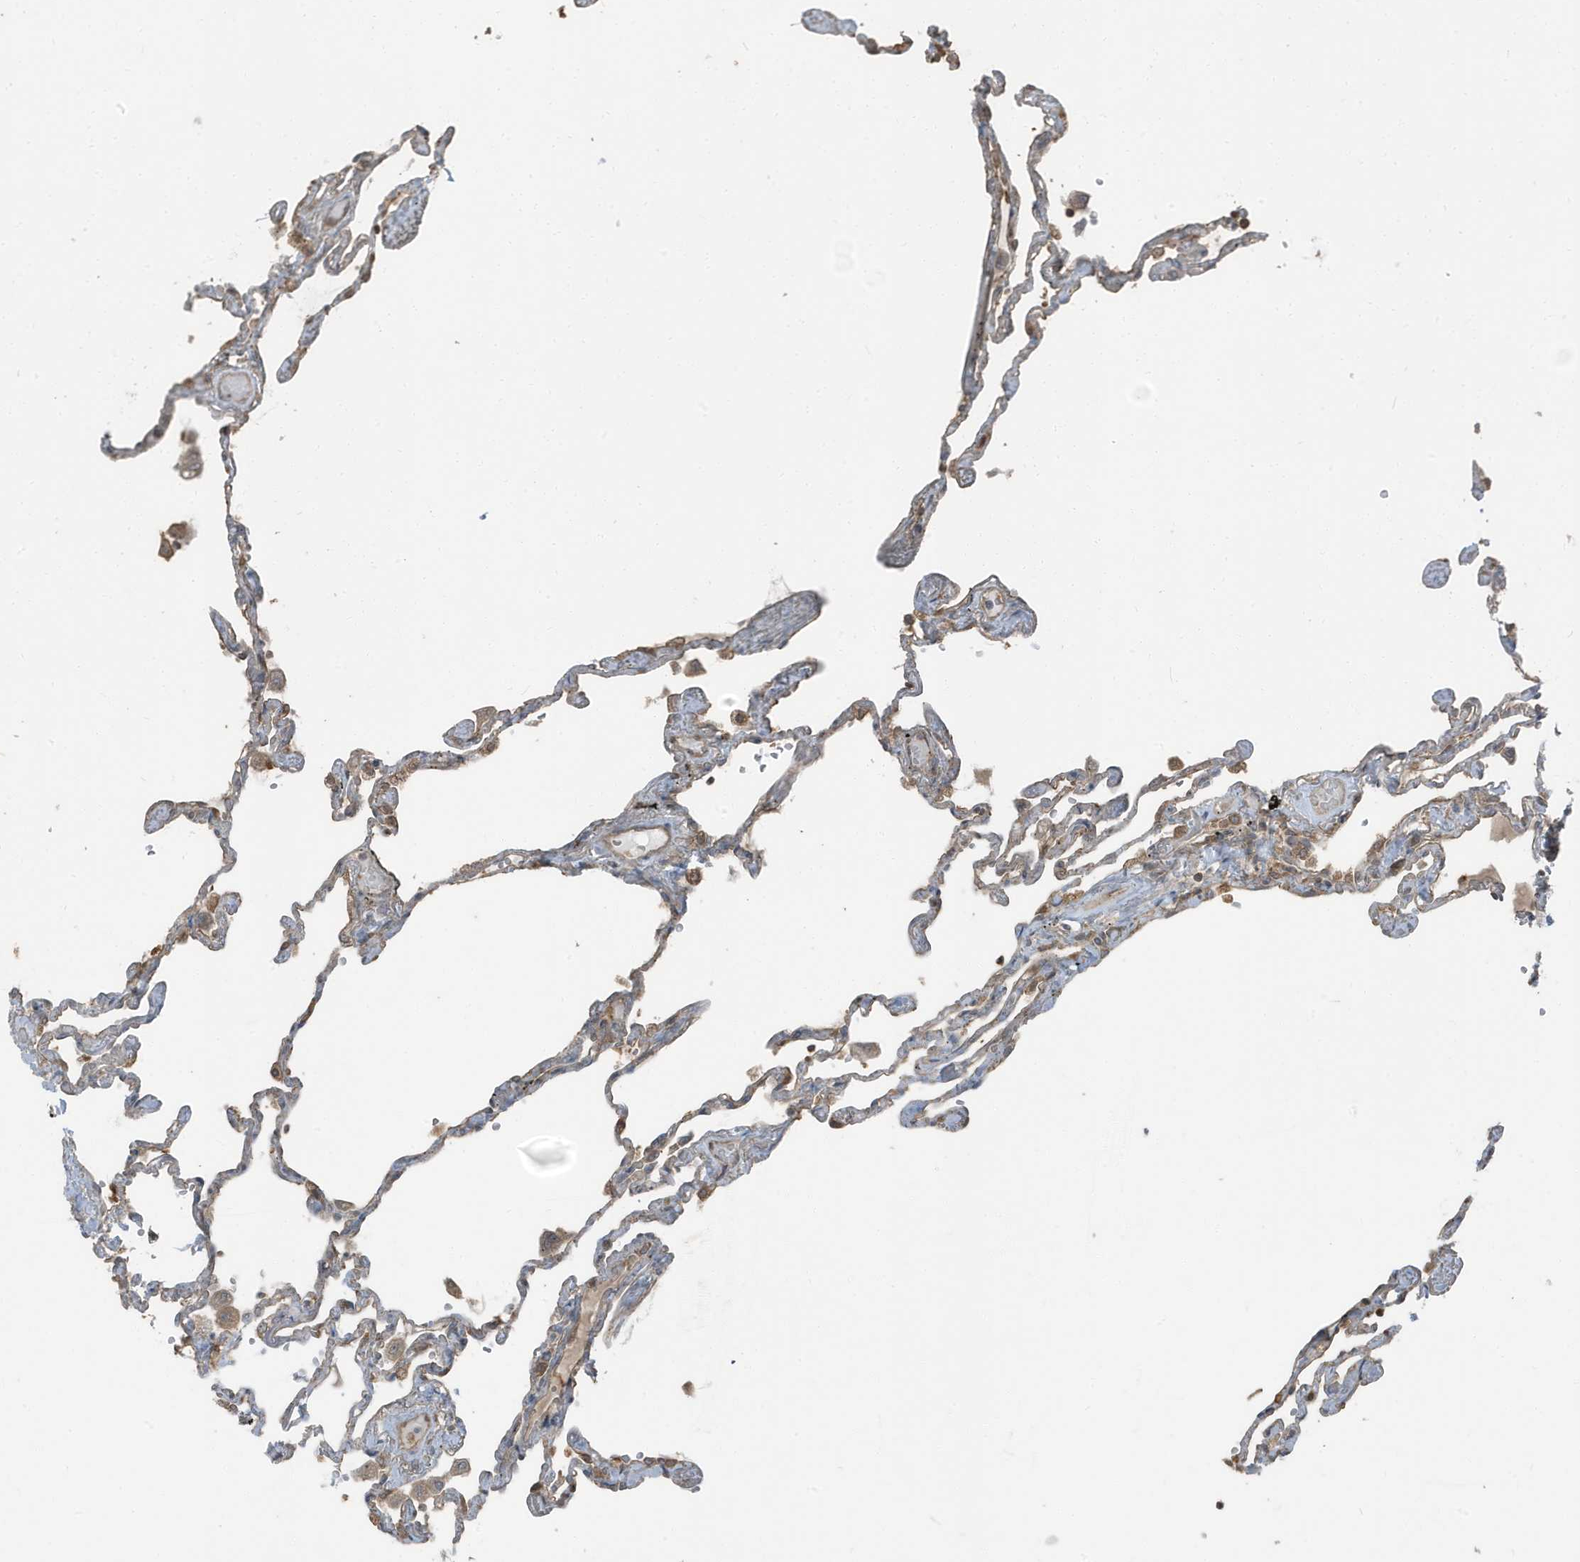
{"staining": {"intensity": "moderate", "quantity": "25%-75%", "location": "cytoplasmic/membranous"}, "tissue": "lung", "cell_type": "Alveolar cells", "image_type": "normal", "snomed": [{"axis": "morphology", "description": "Normal tissue, NOS"}, {"axis": "topography", "description": "Lung"}], "caption": "DAB immunohistochemical staining of normal lung reveals moderate cytoplasmic/membranous protein expression in about 25%-75% of alveolar cells. (DAB IHC with brightfield microscopy, high magnification).", "gene": "AZI2", "patient": {"sex": "female", "age": 67}}